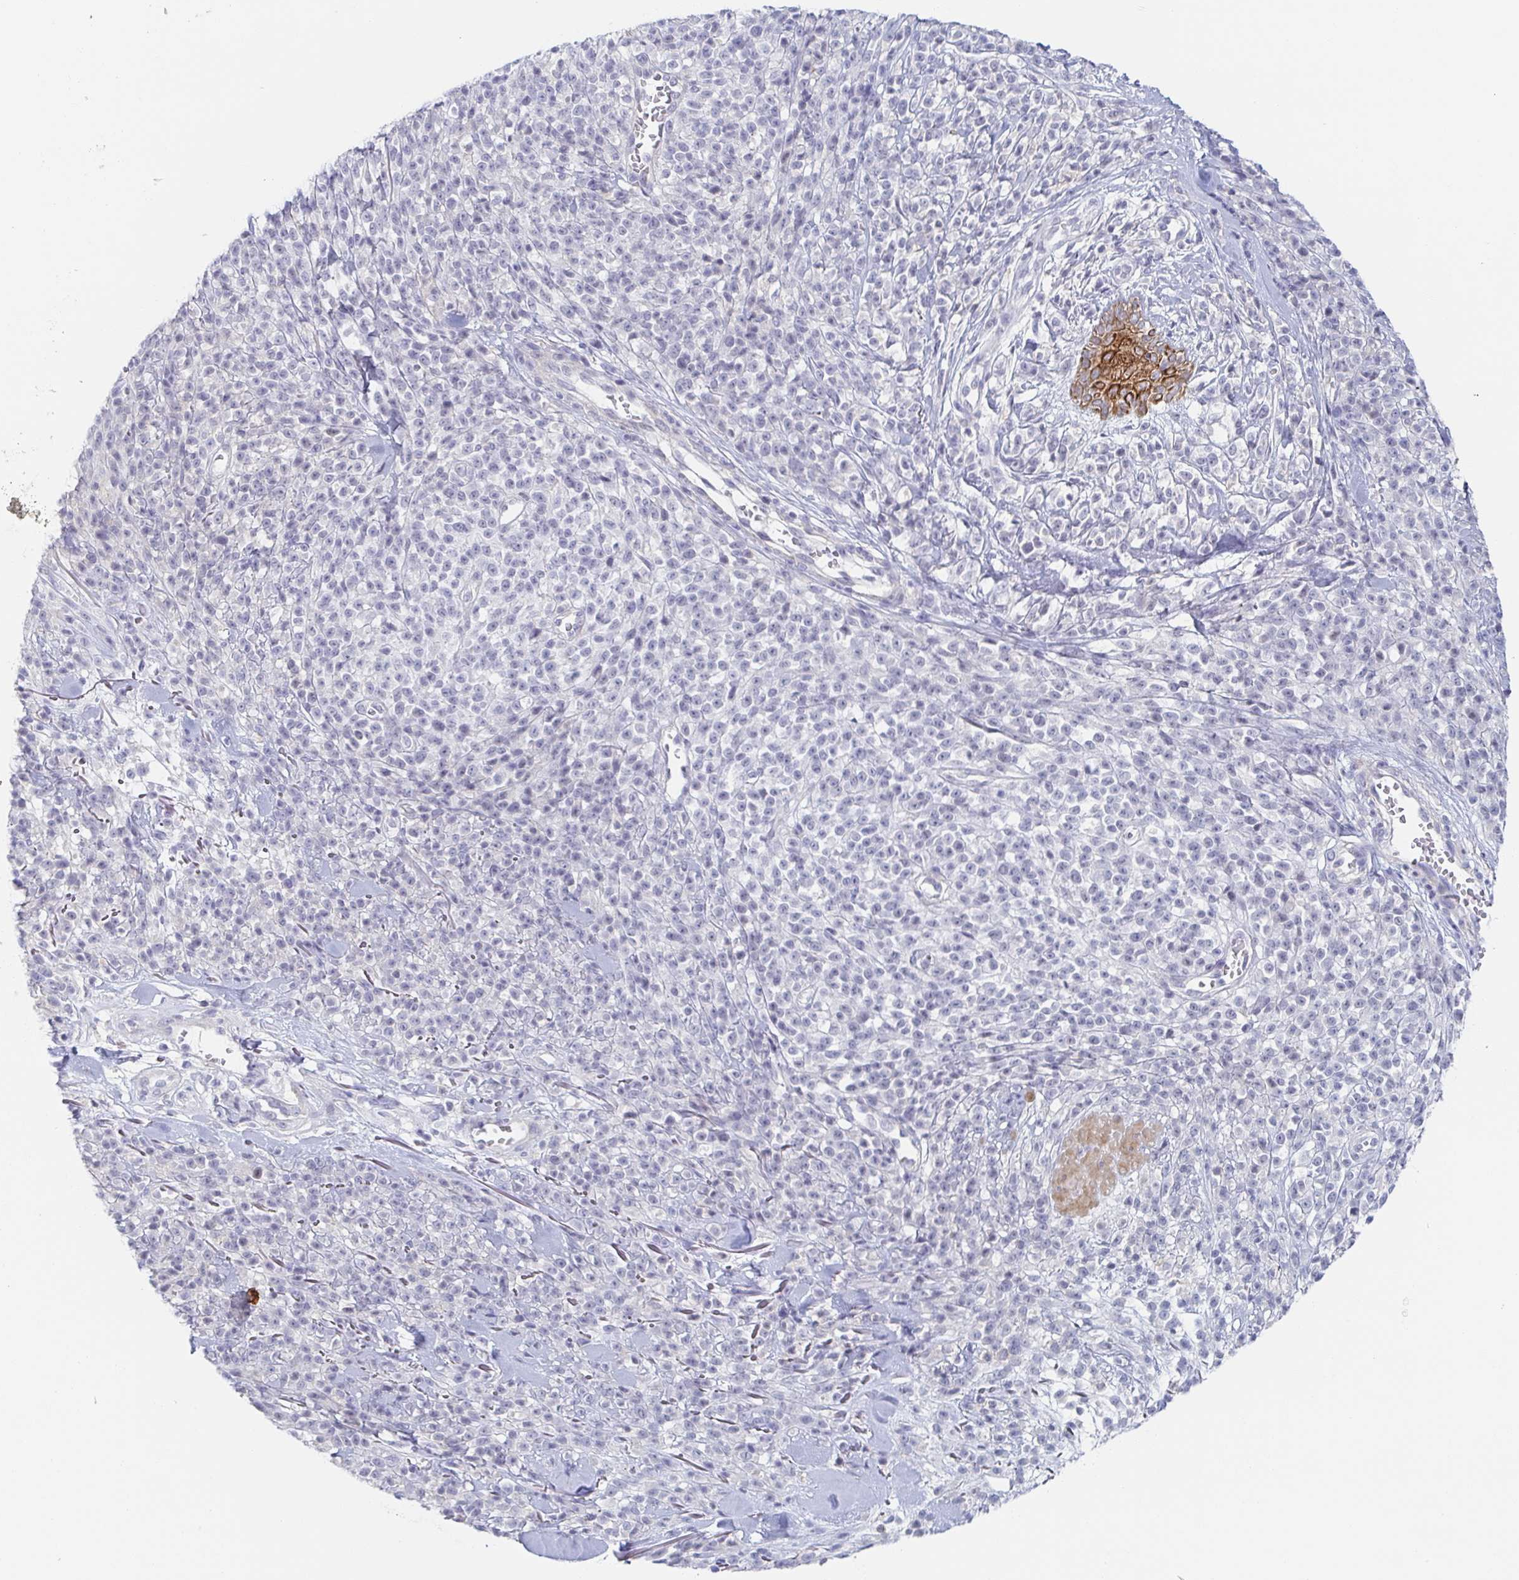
{"staining": {"intensity": "negative", "quantity": "none", "location": "none"}, "tissue": "melanoma", "cell_type": "Tumor cells", "image_type": "cancer", "snomed": [{"axis": "morphology", "description": "Malignant melanoma, NOS"}, {"axis": "topography", "description": "Skin"}, {"axis": "topography", "description": "Skin of trunk"}], "caption": "This micrograph is of malignant melanoma stained with IHC to label a protein in brown with the nuclei are counter-stained blue. There is no staining in tumor cells.", "gene": "RHOV", "patient": {"sex": "male", "age": 74}}